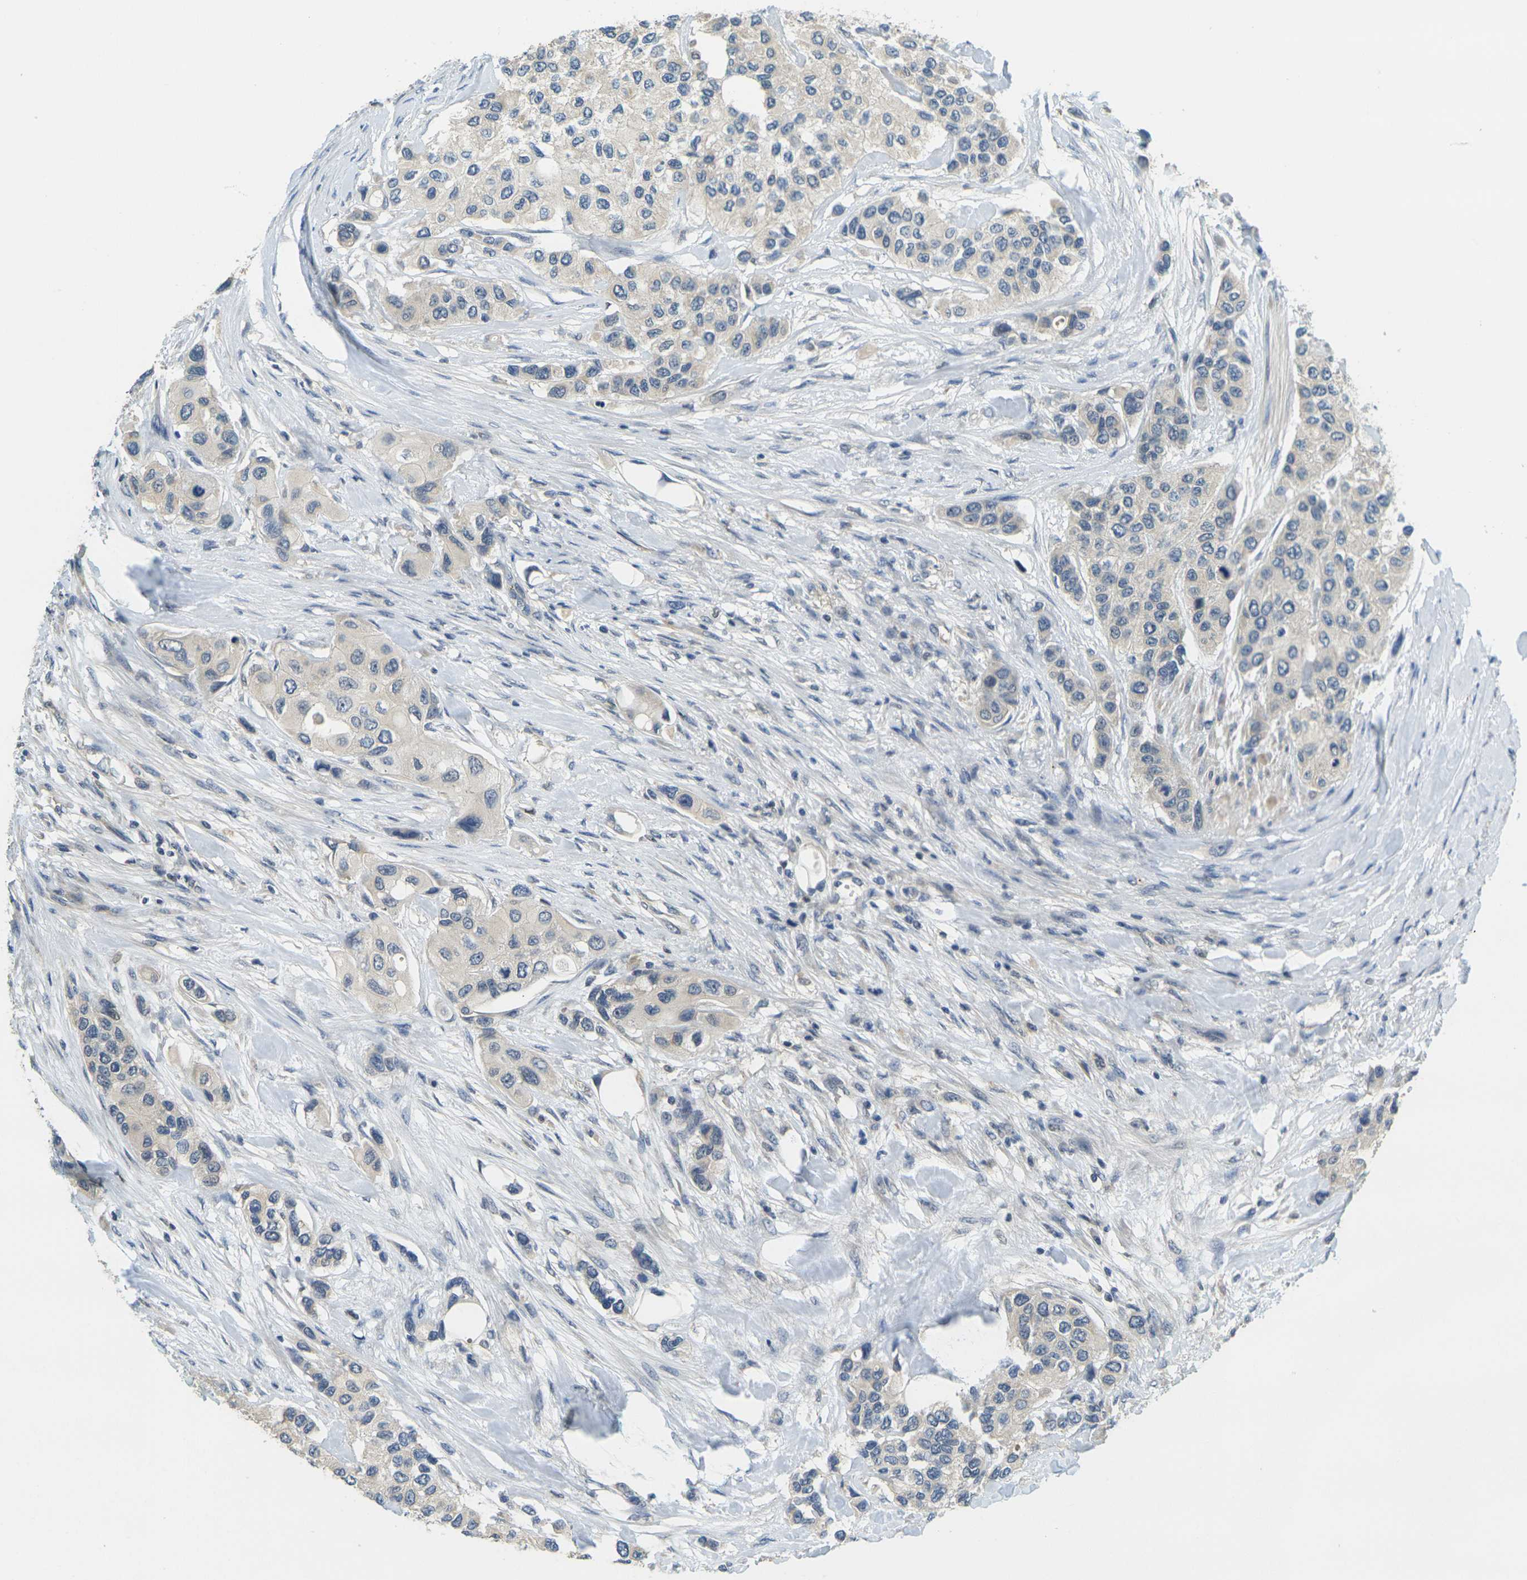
{"staining": {"intensity": "negative", "quantity": "none", "location": "none"}, "tissue": "urothelial cancer", "cell_type": "Tumor cells", "image_type": "cancer", "snomed": [{"axis": "morphology", "description": "Urothelial carcinoma, High grade"}, {"axis": "topography", "description": "Urinary bladder"}], "caption": "The micrograph reveals no staining of tumor cells in high-grade urothelial carcinoma. The staining is performed using DAB brown chromogen with nuclei counter-stained in using hematoxylin.", "gene": "KLHL8", "patient": {"sex": "female", "age": 56}}